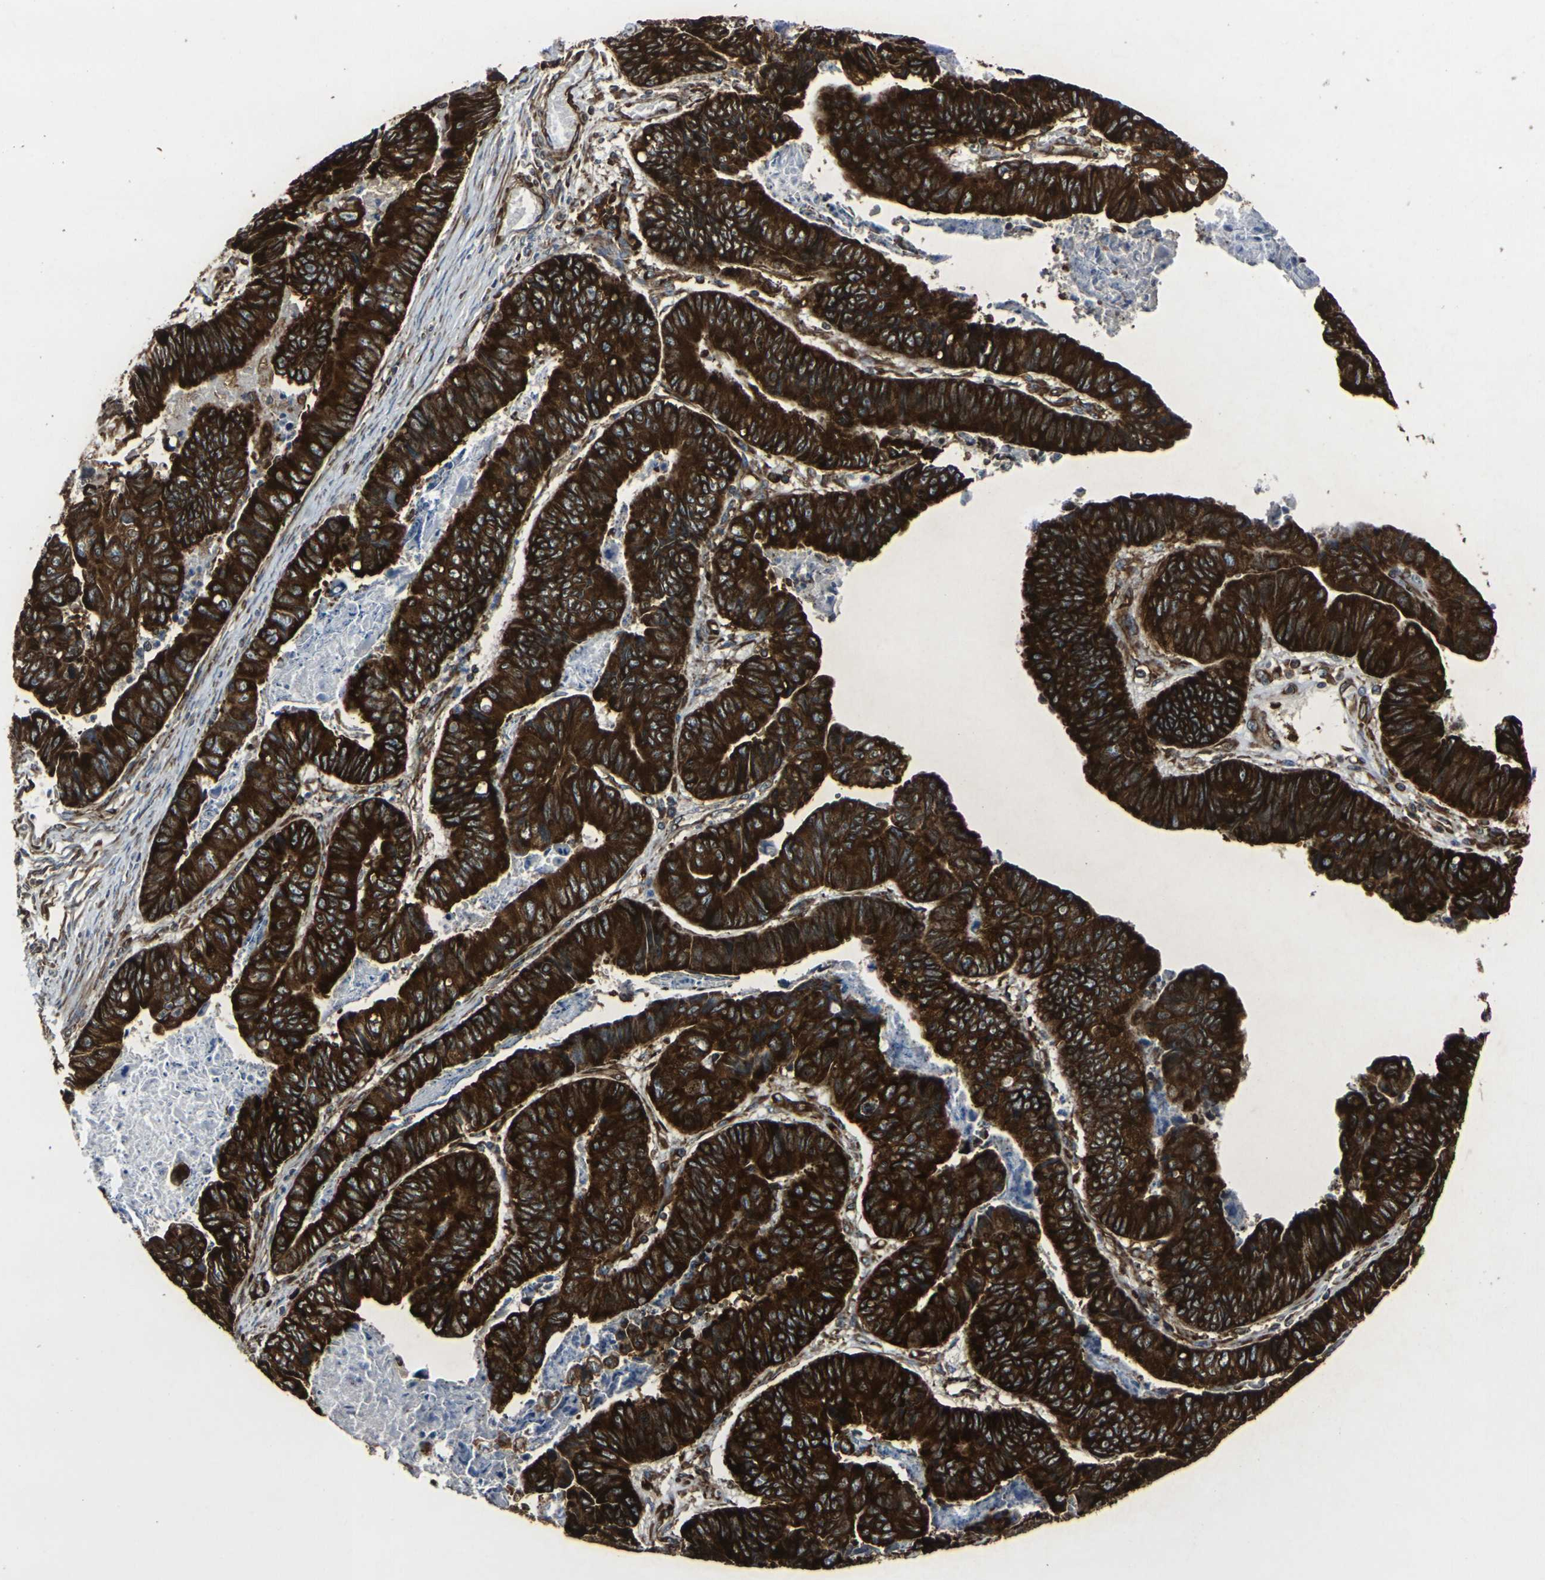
{"staining": {"intensity": "strong", "quantity": ">75%", "location": "cytoplasmic/membranous"}, "tissue": "stomach cancer", "cell_type": "Tumor cells", "image_type": "cancer", "snomed": [{"axis": "morphology", "description": "Adenocarcinoma, NOS"}, {"axis": "topography", "description": "Stomach, lower"}], "caption": "Immunohistochemistry (IHC) (DAB) staining of stomach cancer (adenocarcinoma) shows strong cytoplasmic/membranous protein positivity in about >75% of tumor cells.", "gene": "MARCHF2", "patient": {"sex": "male", "age": 77}}